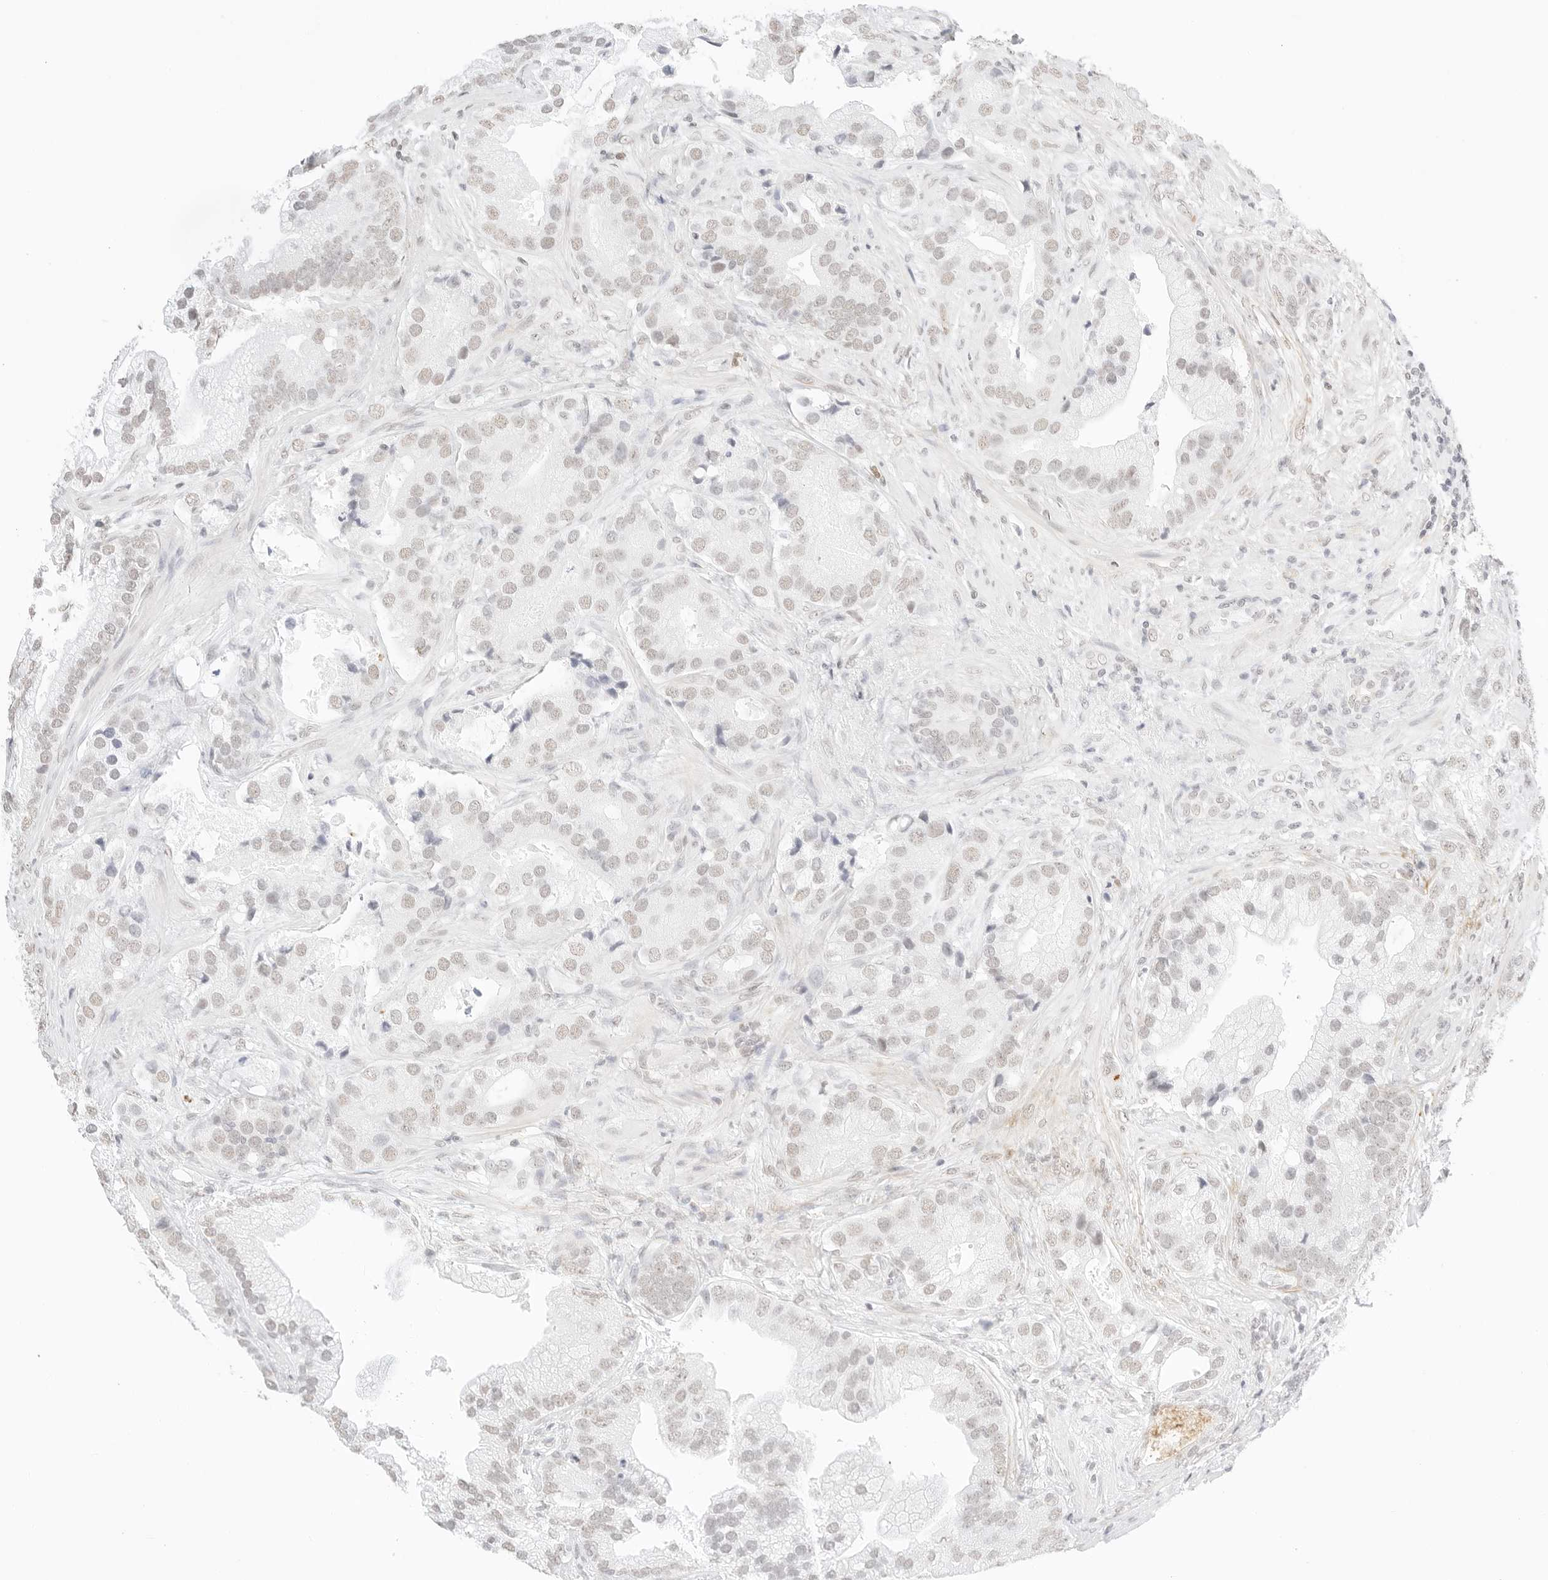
{"staining": {"intensity": "weak", "quantity": "25%-75%", "location": "nuclear"}, "tissue": "prostate cancer", "cell_type": "Tumor cells", "image_type": "cancer", "snomed": [{"axis": "morphology", "description": "Adenocarcinoma, High grade"}, {"axis": "topography", "description": "Prostate"}], "caption": "DAB (3,3'-diaminobenzidine) immunohistochemical staining of prostate cancer (adenocarcinoma (high-grade)) exhibits weak nuclear protein expression in approximately 25%-75% of tumor cells.", "gene": "FBLN5", "patient": {"sex": "male", "age": 70}}